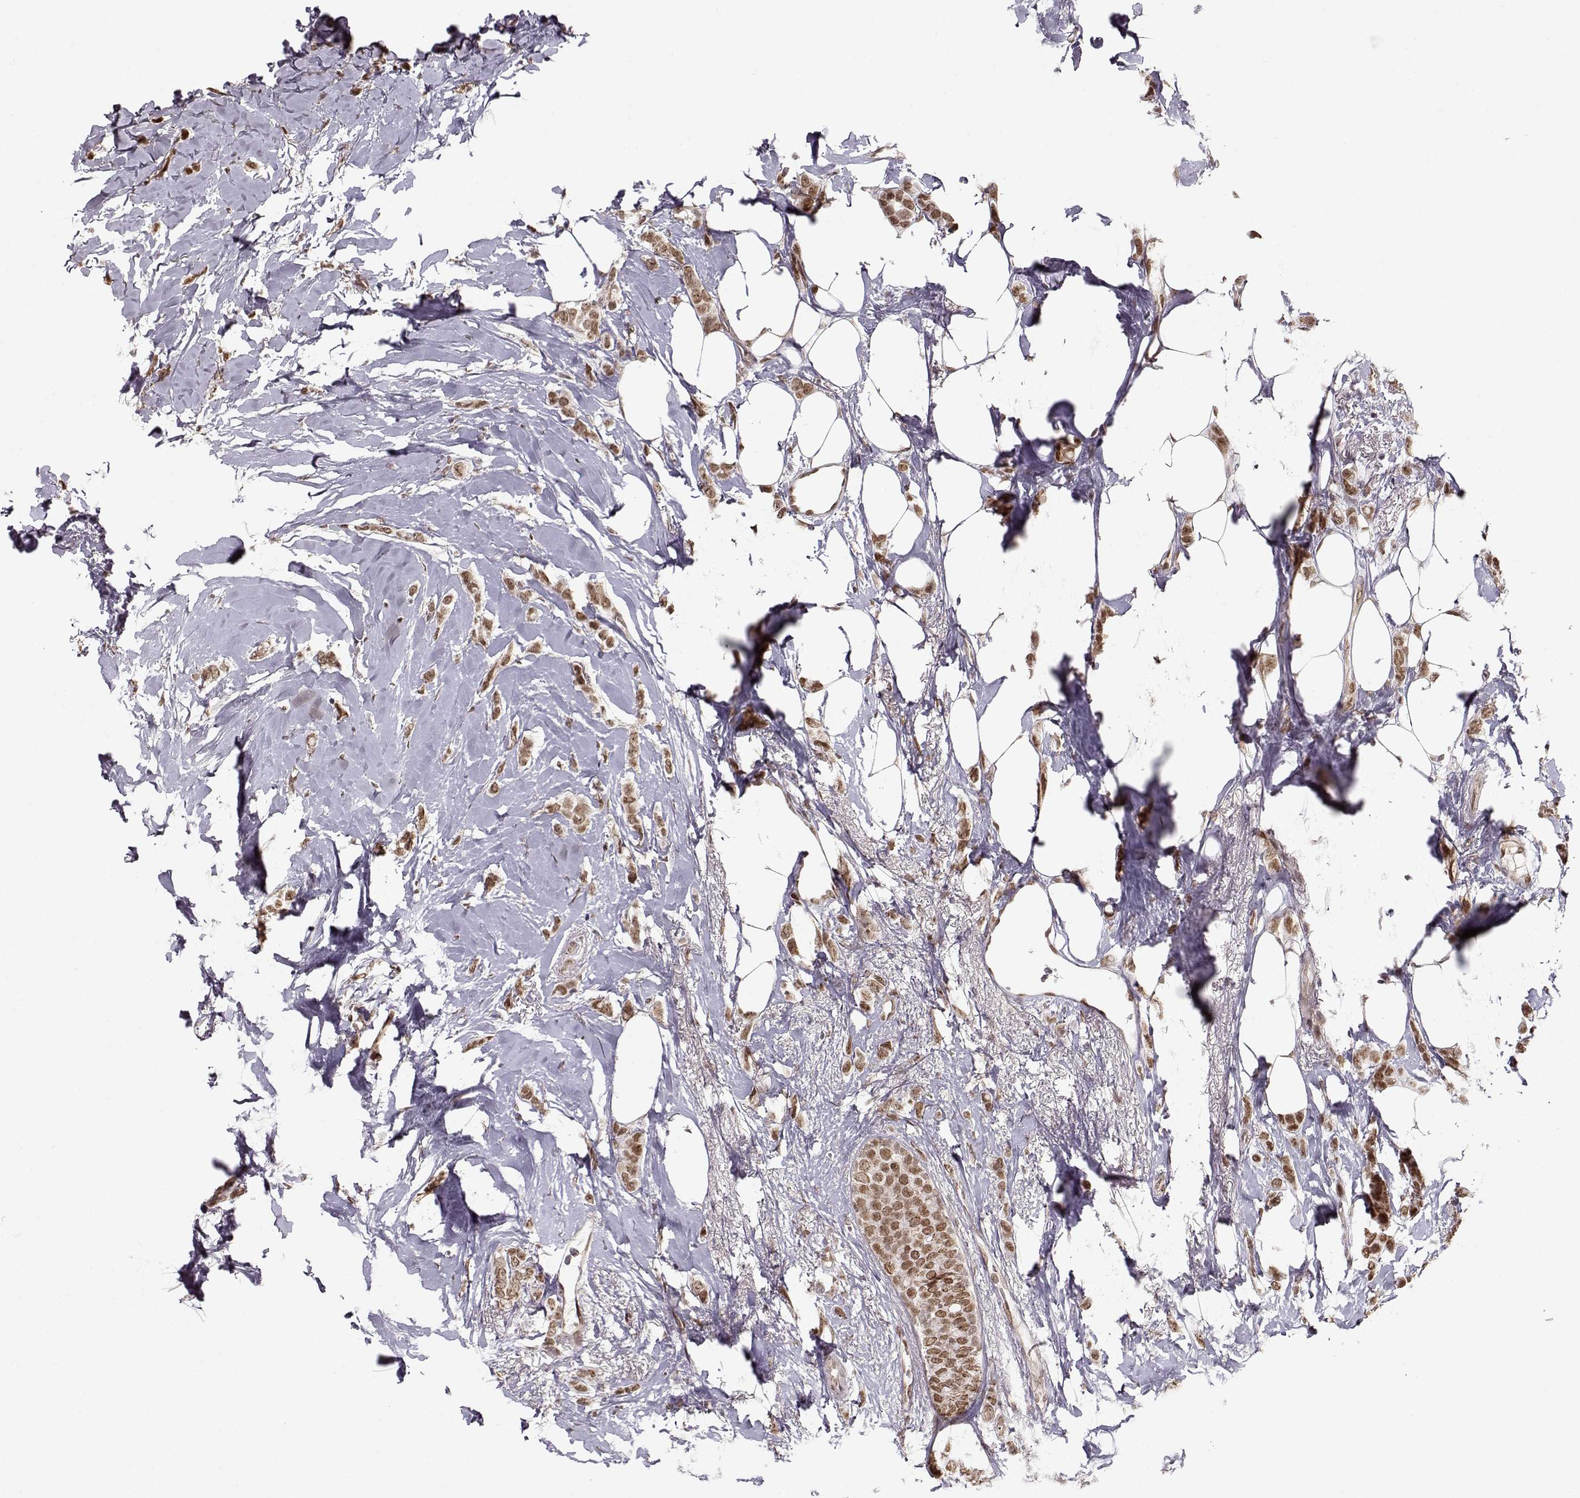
{"staining": {"intensity": "strong", "quantity": ">75%", "location": "cytoplasmic/membranous,nuclear"}, "tissue": "breast cancer", "cell_type": "Tumor cells", "image_type": "cancer", "snomed": [{"axis": "morphology", "description": "Lobular carcinoma"}, {"axis": "topography", "description": "Breast"}], "caption": "Tumor cells reveal high levels of strong cytoplasmic/membranous and nuclear staining in approximately >75% of cells in human breast cancer.", "gene": "RAI1", "patient": {"sex": "female", "age": 66}}